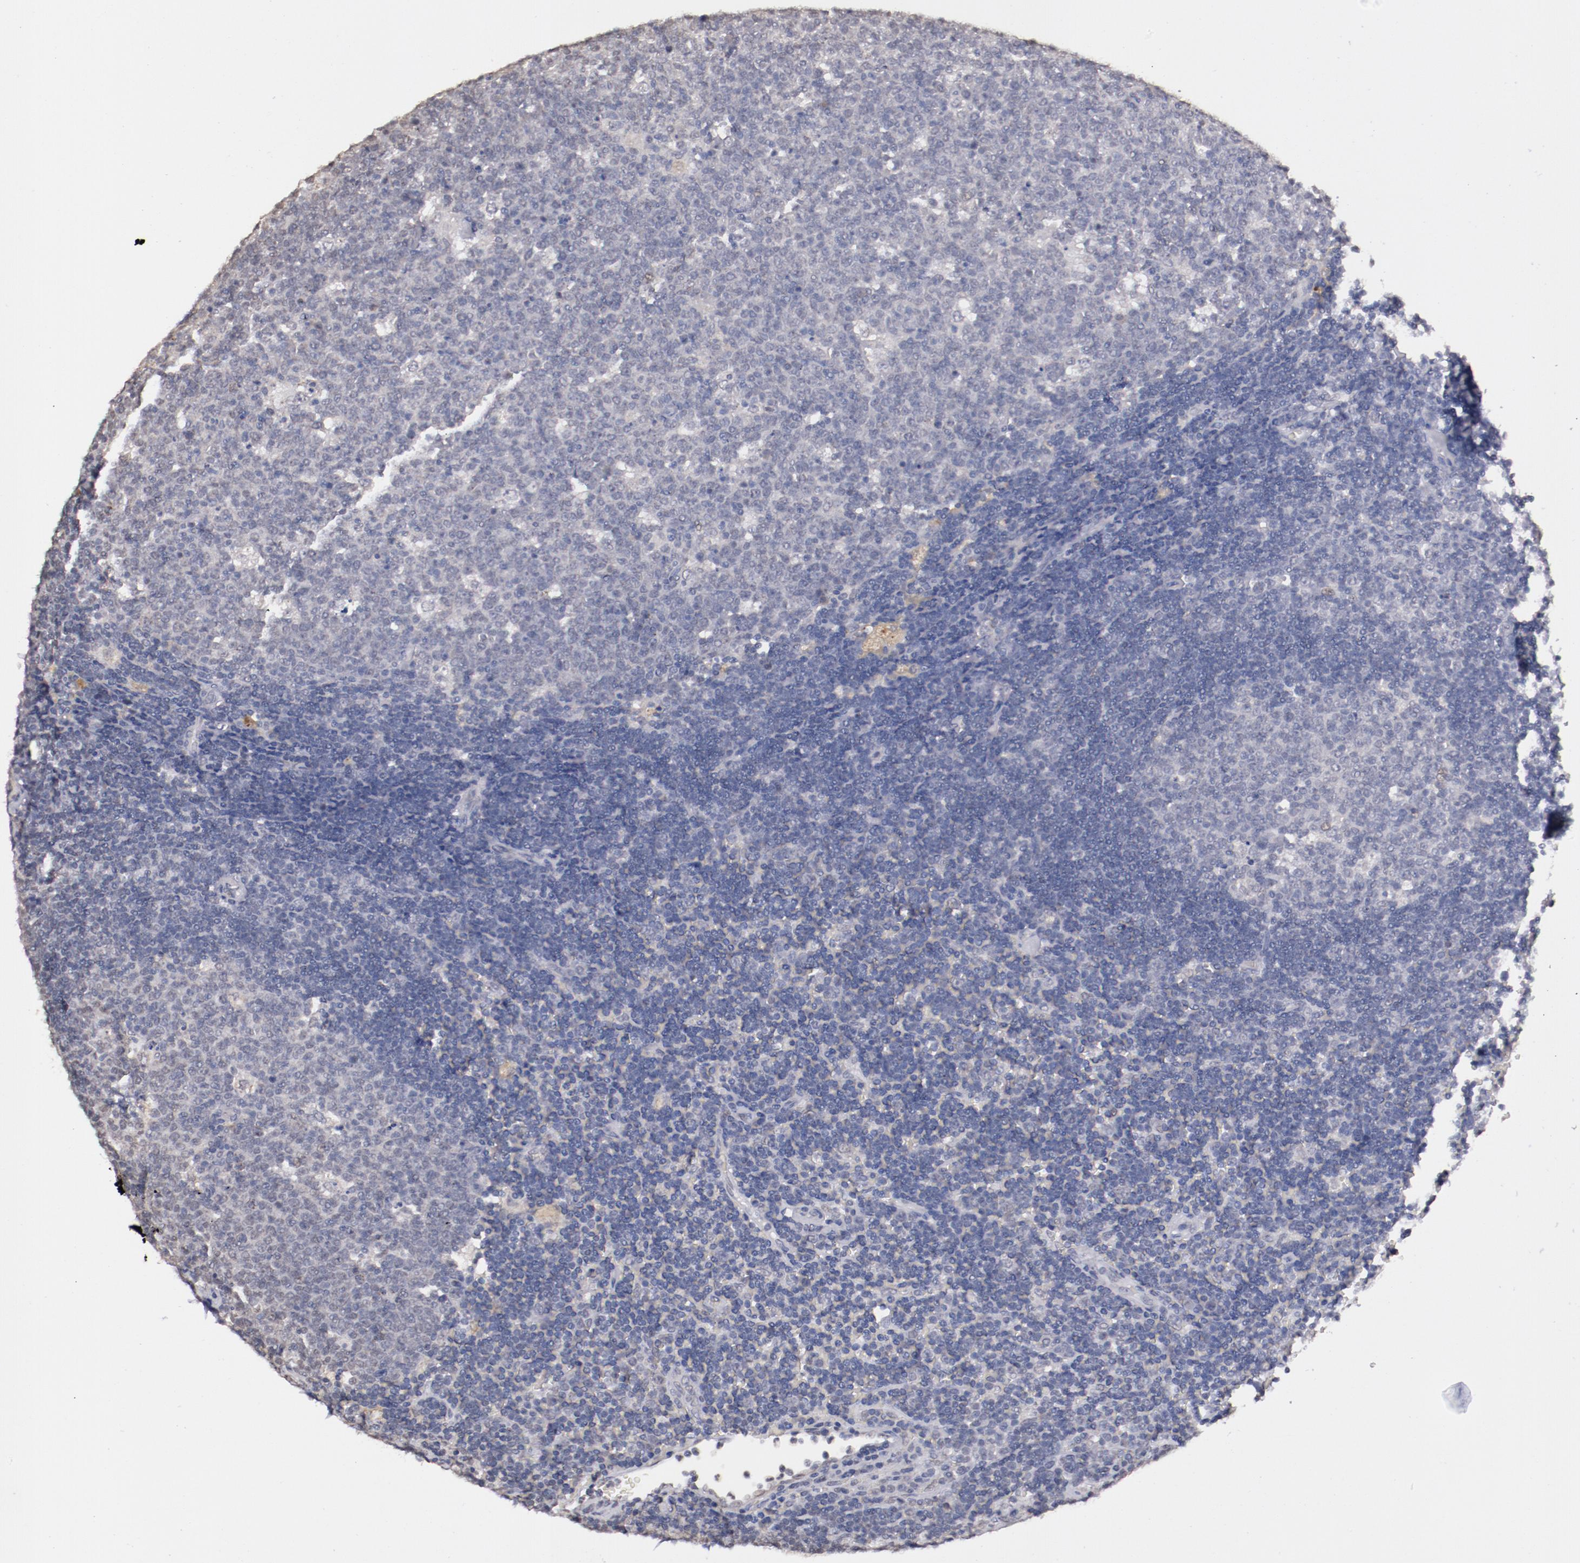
{"staining": {"intensity": "weak", "quantity": "<25%", "location": "cytoplasmic/membranous"}, "tissue": "lymph node", "cell_type": "Germinal center cells", "image_type": "normal", "snomed": [{"axis": "morphology", "description": "Normal tissue, NOS"}, {"axis": "topography", "description": "Lymph node"}, {"axis": "topography", "description": "Salivary gland"}], "caption": "Immunohistochemical staining of unremarkable lymph node exhibits no significant expression in germinal center cells. (Stains: DAB (3,3'-diaminobenzidine) immunohistochemistry with hematoxylin counter stain, Microscopy: brightfield microscopy at high magnification).", "gene": "NRXN3", "patient": {"sex": "male", "age": 8}}